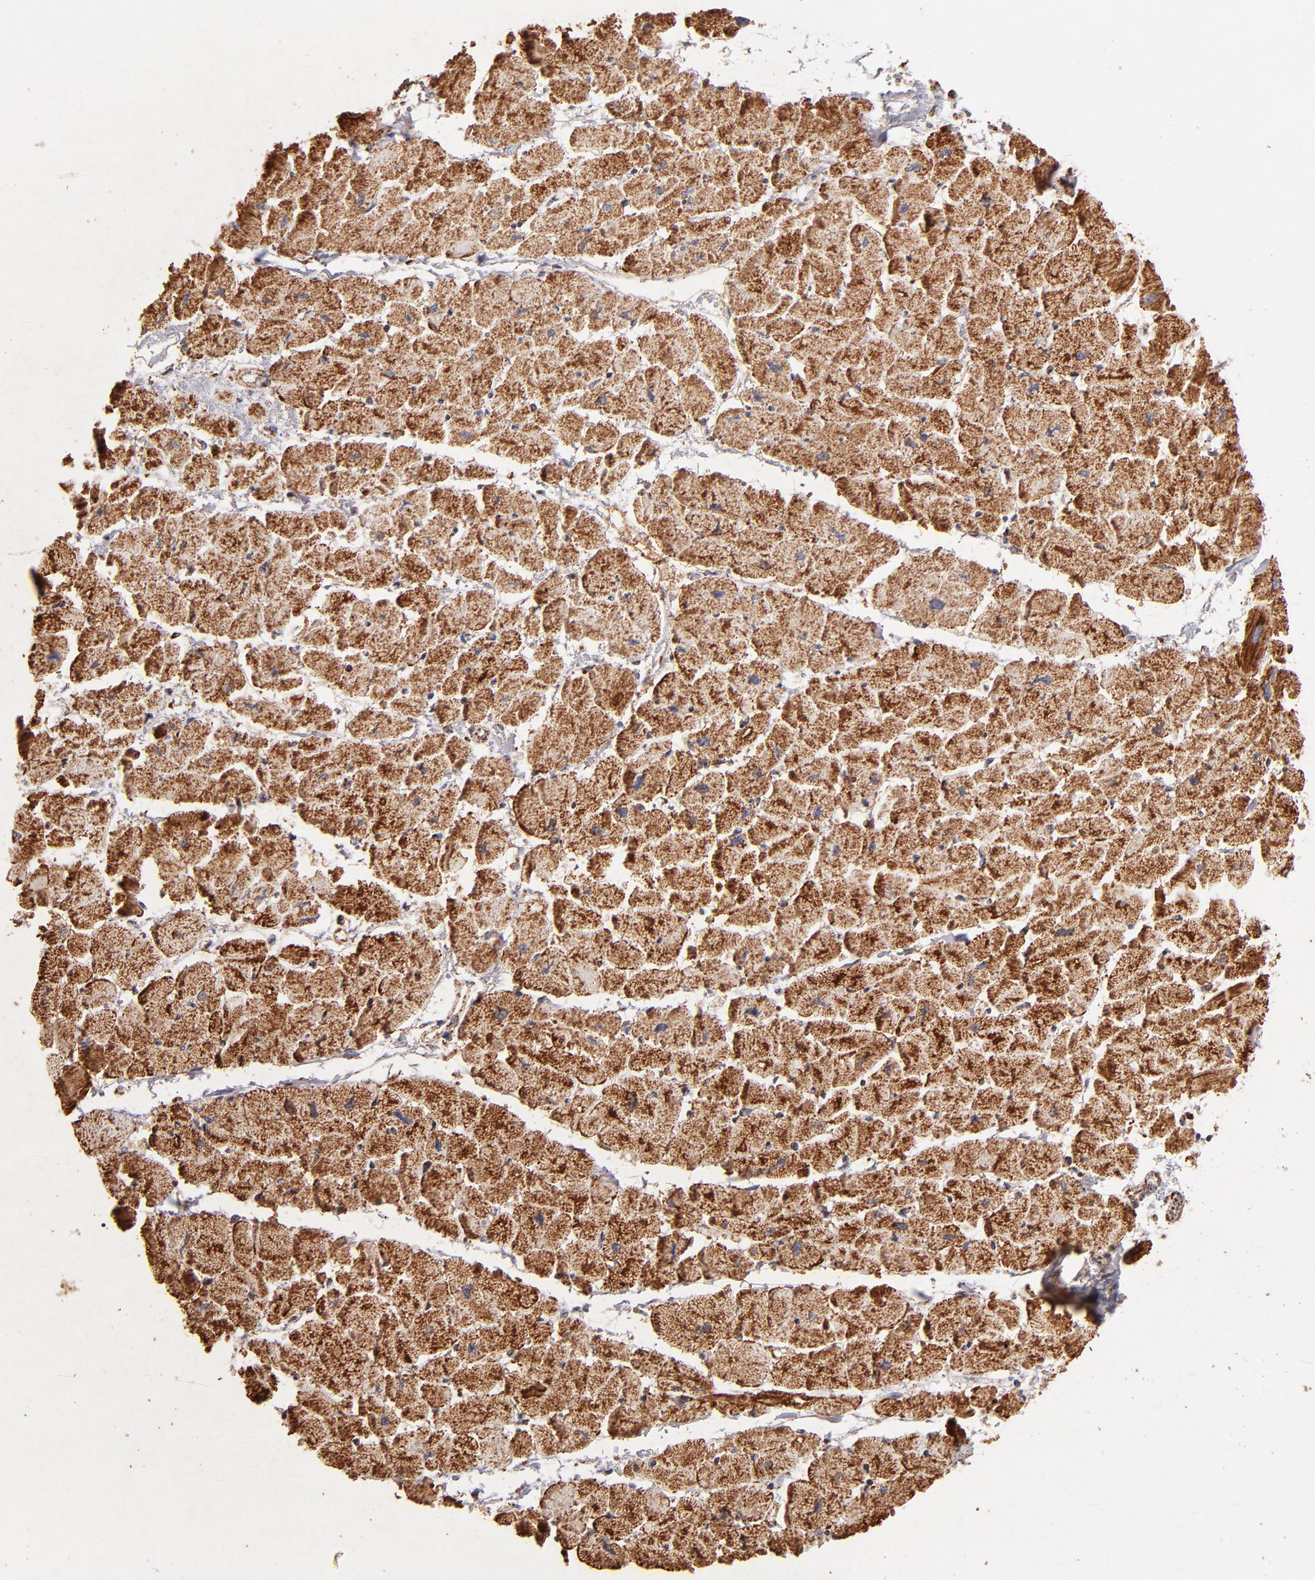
{"staining": {"intensity": "moderate", "quantity": ">75%", "location": "cytoplasmic/membranous"}, "tissue": "heart muscle", "cell_type": "Cardiomyocytes", "image_type": "normal", "snomed": [{"axis": "morphology", "description": "Normal tissue, NOS"}, {"axis": "topography", "description": "Heart"}], "caption": "Protein staining by immunohistochemistry displays moderate cytoplasmic/membranous expression in about >75% of cardiomyocytes in unremarkable heart muscle.", "gene": "DLST", "patient": {"sex": "female", "age": 54}}